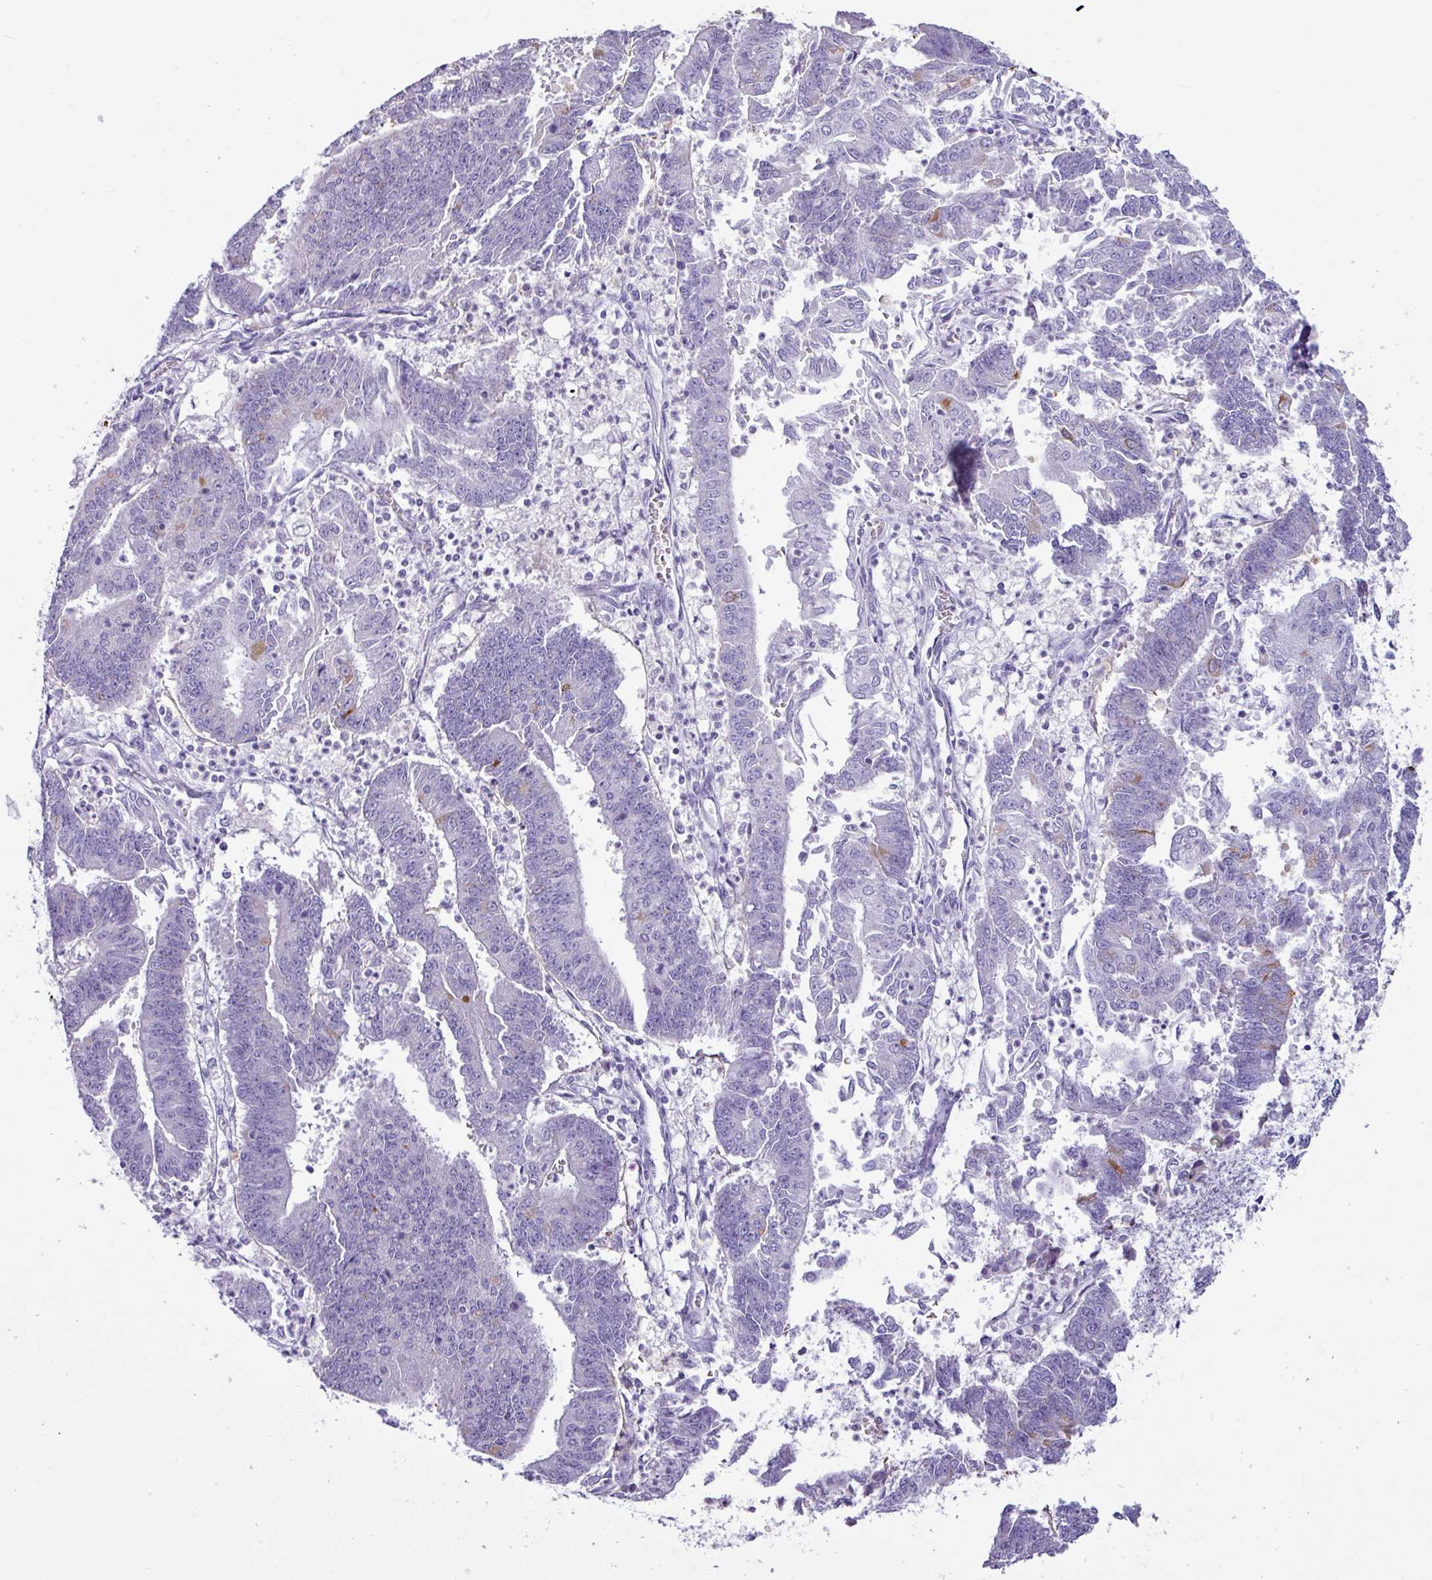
{"staining": {"intensity": "negative", "quantity": "none", "location": "none"}, "tissue": "endometrial cancer", "cell_type": "Tumor cells", "image_type": "cancer", "snomed": [{"axis": "morphology", "description": "Adenocarcinoma, NOS"}, {"axis": "topography", "description": "Endometrium"}], "caption": "Tumor cells show no significant protein expression in adenocarcinoma (endometrial).", "gene": "ZNF524", "patient": {"sex": "female", "age": 73}}